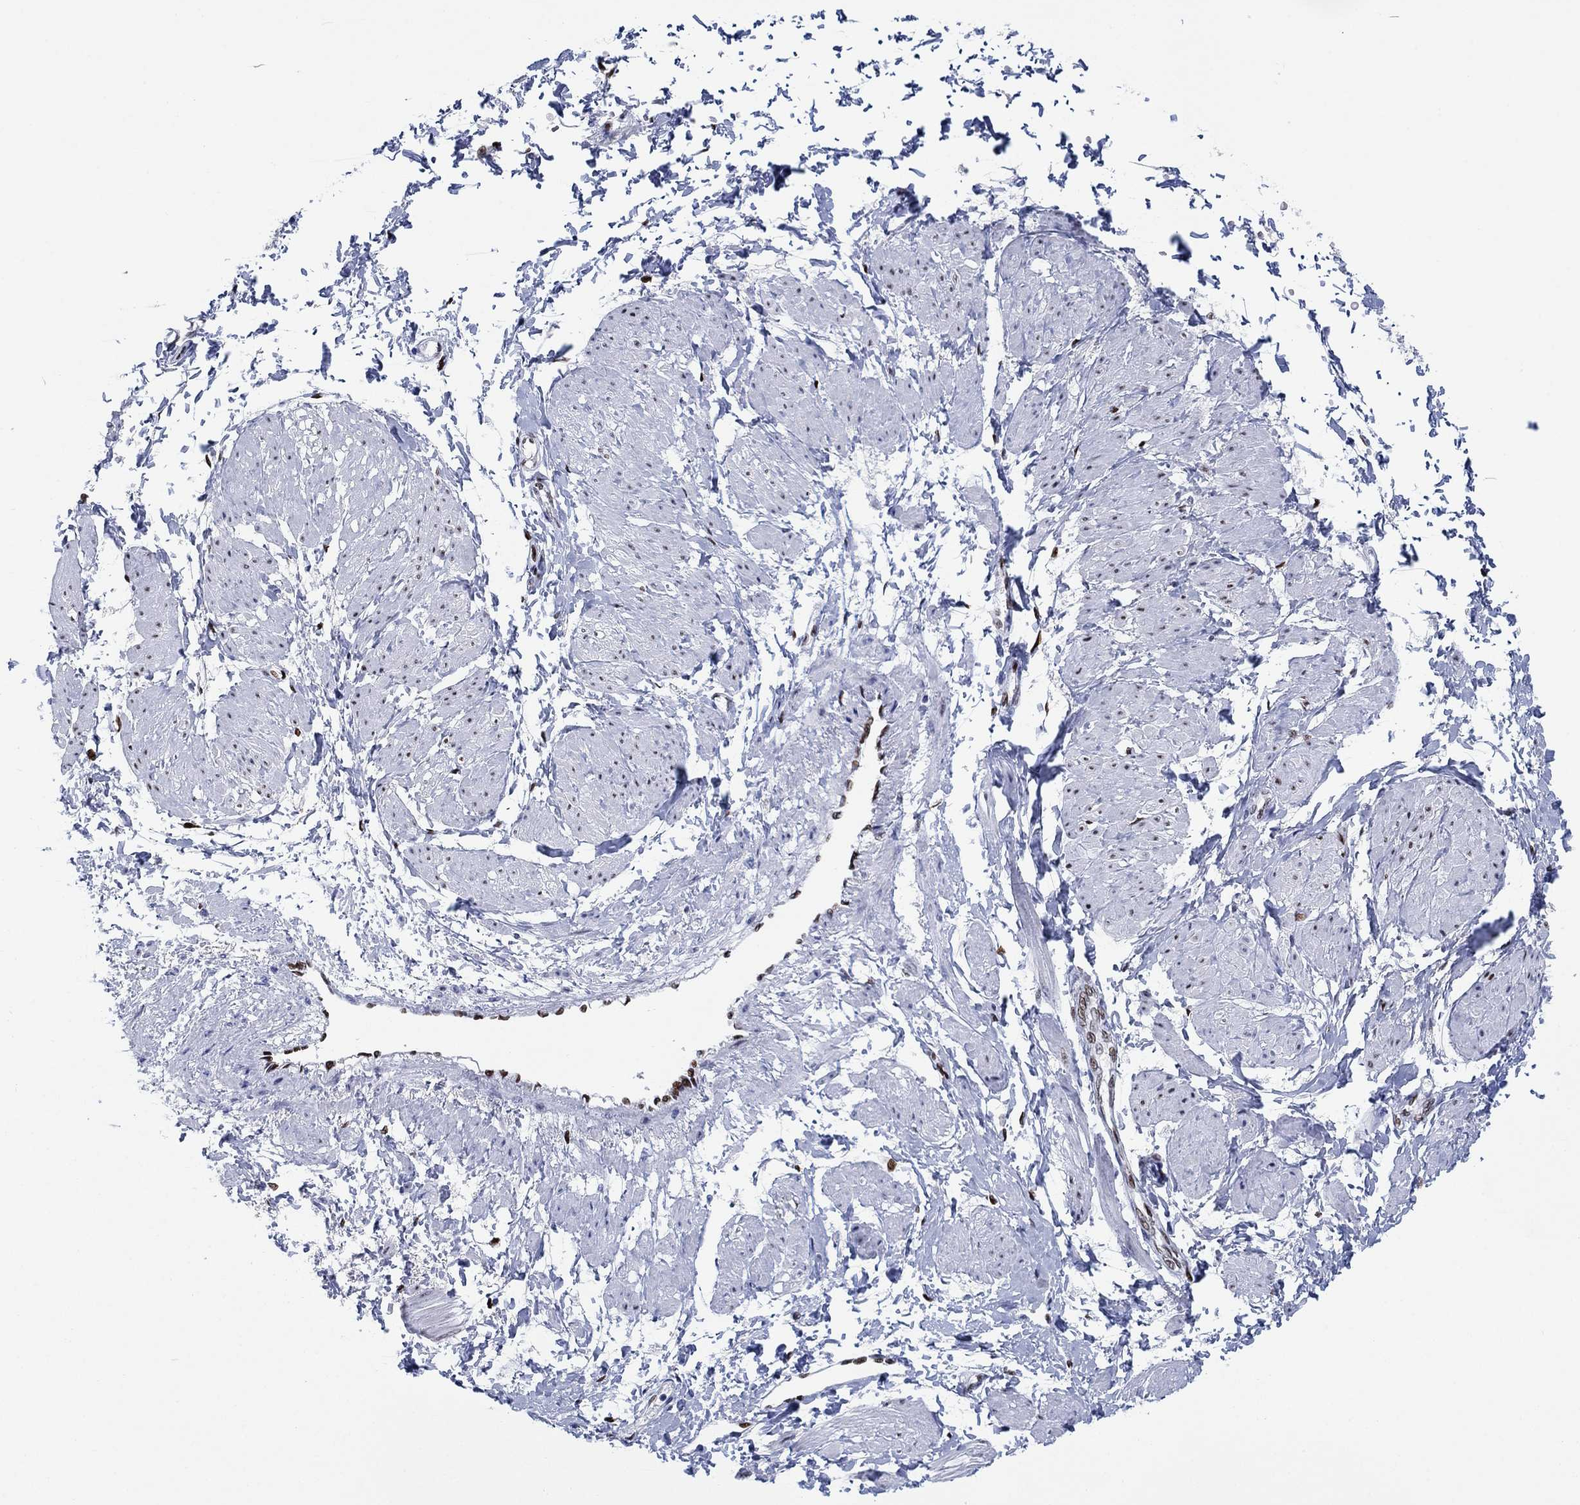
{"staining": {"intensity": "strong", "quantity": "25%-75%", "location": "nuclear"}, "tissue": "smooth muscle", "cell_type": "Smooth muscle cells", "image_type": "normal", "snomed": [{"axis": "morphology", "description": "Normal tissue, NOS"}, {"axis": "topography", "description": "Smooth muscle"}, {"axis": "topography", "description": "Uterus"}], "caption": "Approximately 25%-75% of smooth muscle cells in unremarkable smooth muscle demonstrate strong nuclear protein positivity as visualized by brown immunohistochemical staining.", "gene": "ZEB1", "patient": {"sex": "female", "age": 39}}